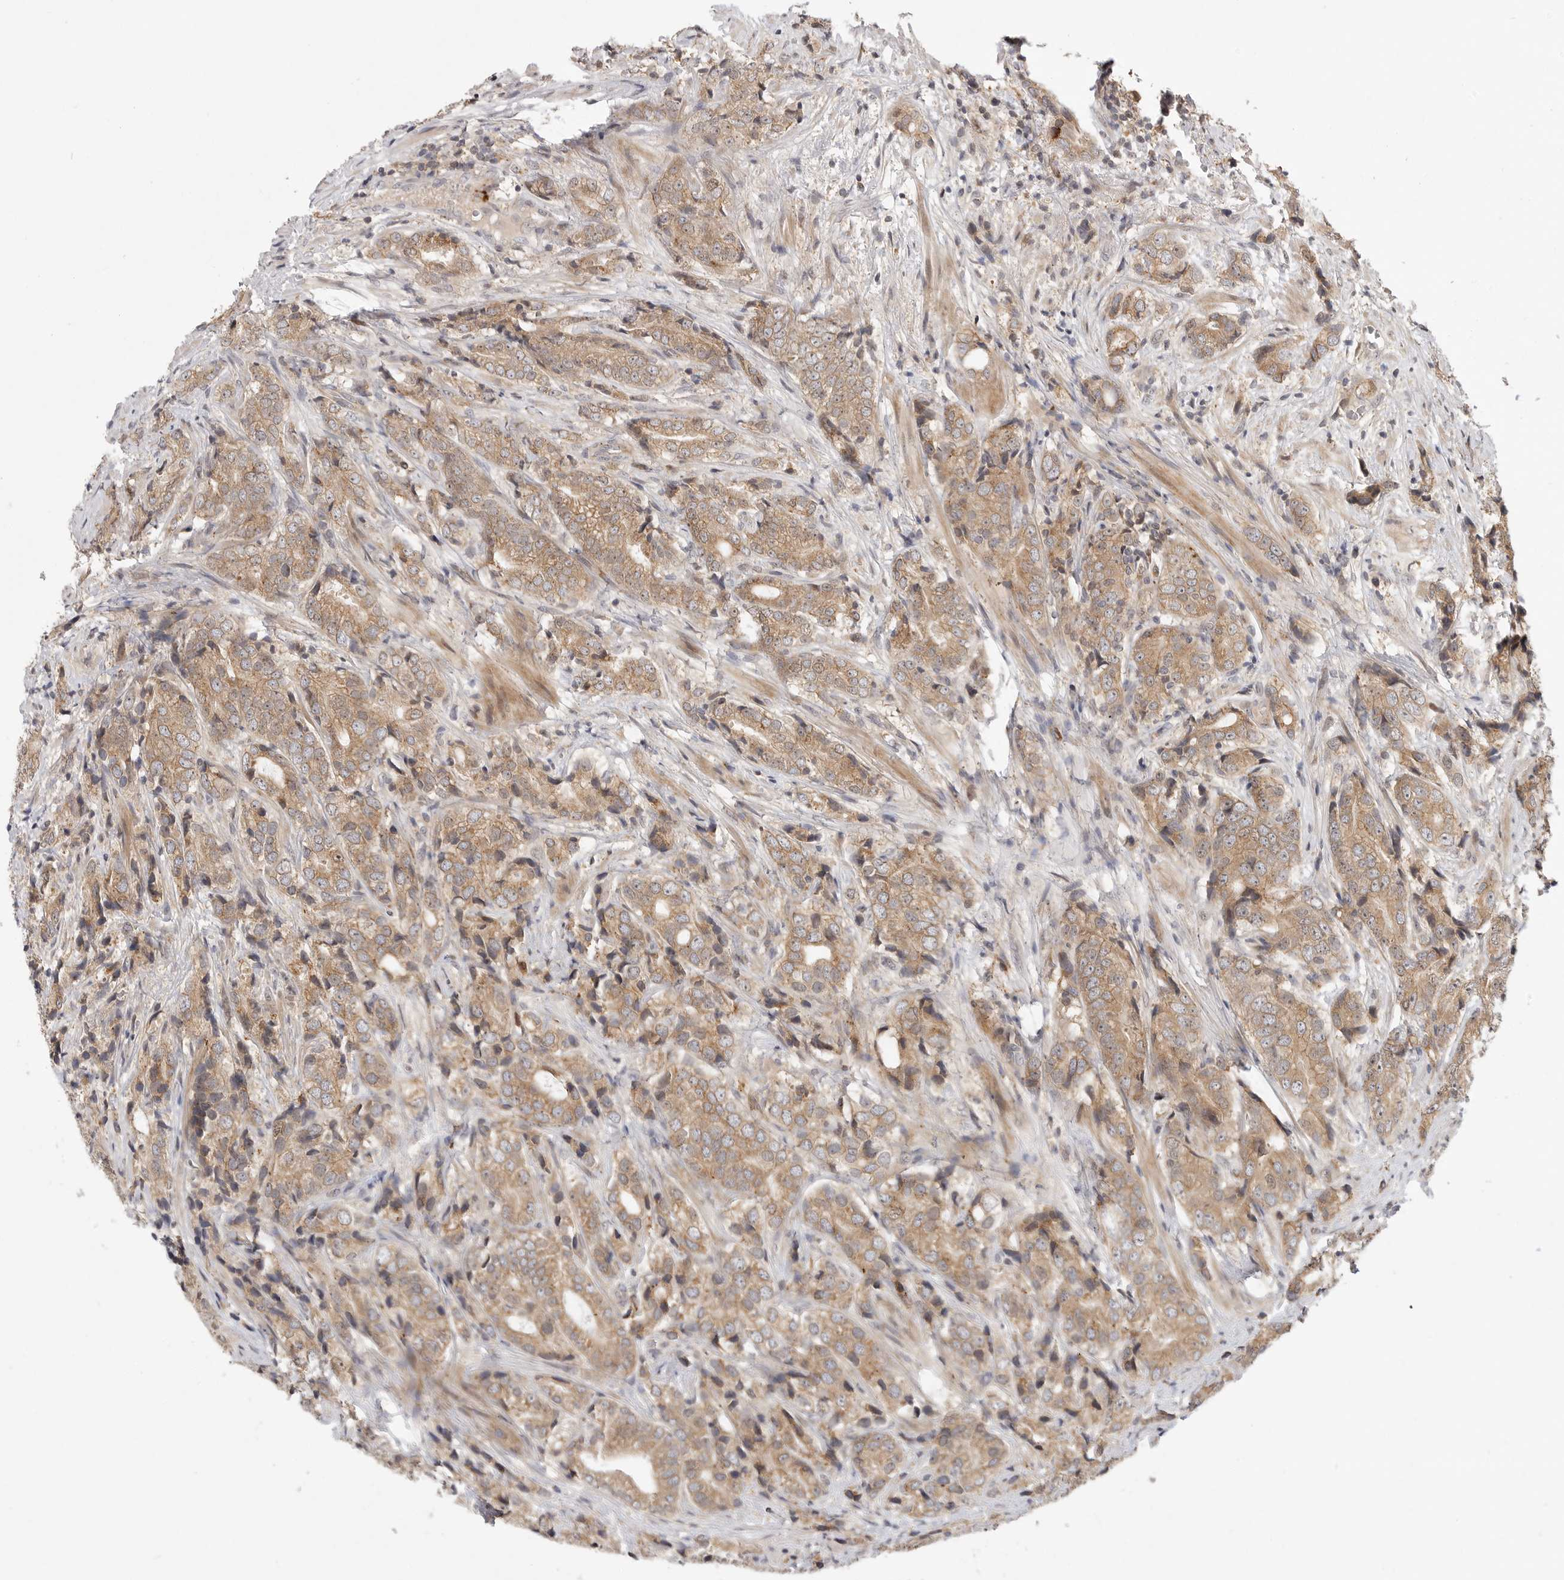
{"staining": {"intensity": "moderate", "quantity": ">75%", "location": "cytoplasmic/membranous"}, "tissue": "prostate cancer", "cell_type": "Tumor cells", "image_type": "cancer", "snomed": [{"axis": "morphology", "description": "Adenocarcinoma, High grade"}, {"axis": "topography", "description": "Prostate"}], "caption": "IHC of human prostate high-grade adenocarcinoma exhibits medium levels of moderate cytoplasmic/membranous positivity in about >75% of tumor cells.", "gene": "CSNK1G3", "patient": {"sex": "male", "age": 57}}